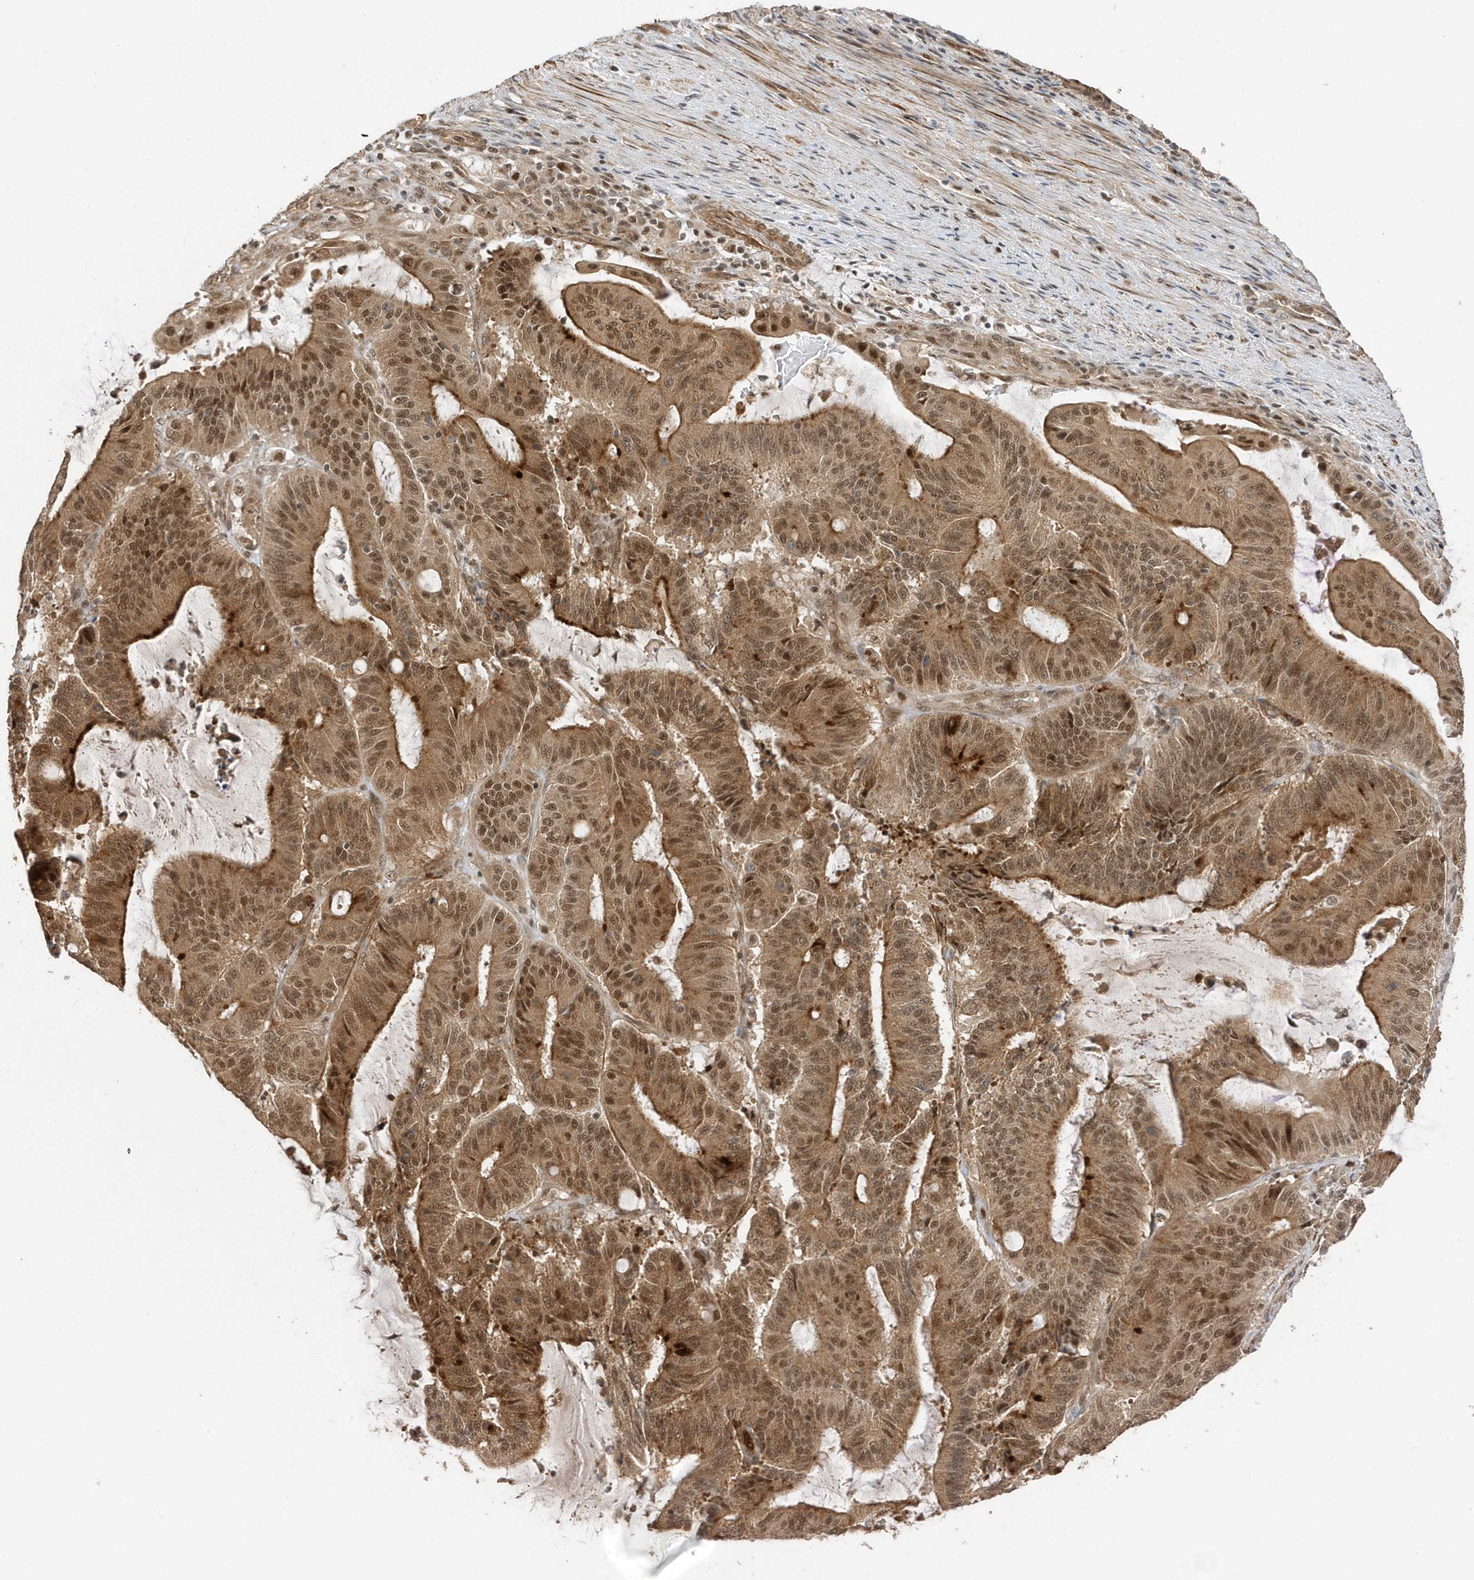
{"staining": {"intensity": "moderate", "quantity": ">75%", "location": "cytoplasmic/membranous,nuclear"}, "tissue": "liver cancer", "cell_type": "Tumor cells", "image_type": "cancer", "snomed": [{"axis": "morphology", "description": "Normal tissue, NOS"}, {"axis": "morphology", "description": "Cholangiocarcinoma"}, {"axis": "topography", "description": "Liver"}, {"axis": "topography", "description": "Peripheral nerve tissue"}], "caption": "Liver cancer (cholangiocarcinoma) stained with a protein marker displays moderate staining in tumor cells.", "gene": "MAST3", "patient": {"sex": "female", "age": 73}}